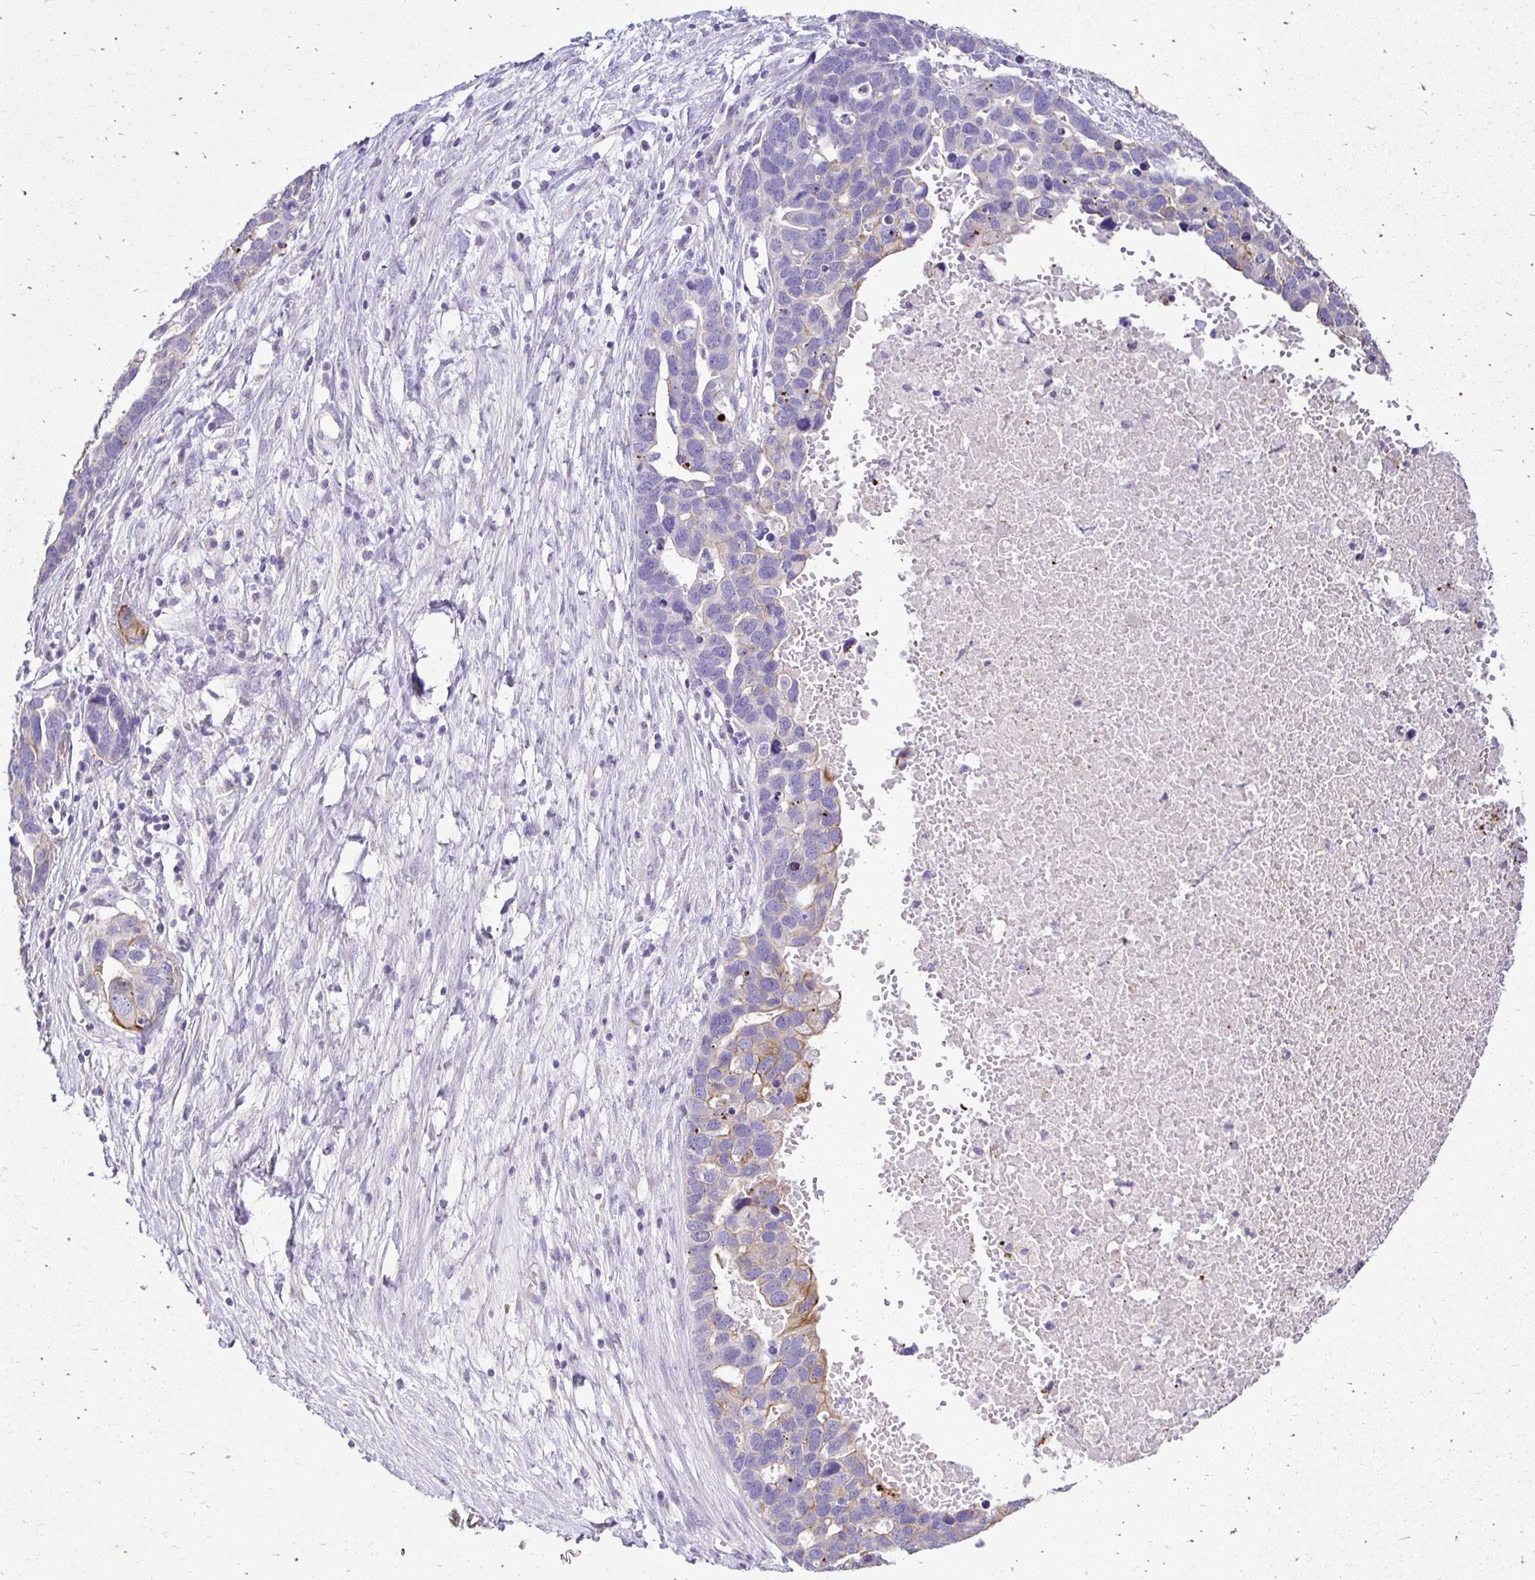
{"staining": {"intensity": "moderate", "quantity": "<25%", "location": "cytoplasmic/membranous"}, "tissue": "ovarian cancer", "cell_type": "Tumor cells", "image_type": "cancer", "snomed": [{"axis": "morphology", "description": "Cystadenocarcinoma, serous, NOS"}, {"axis": "topography", "description": "Ovary"}], "caption": "This photomicrograph demonstrates IHC staining of human ovarian cancer (serous cystadenocarcinoma), with low moderate cytoplasmic/membranous positivity in approximately <25% of tumor cells.", "gene": "TAF1D", "patient": {"sex": "female", "age": 54}}